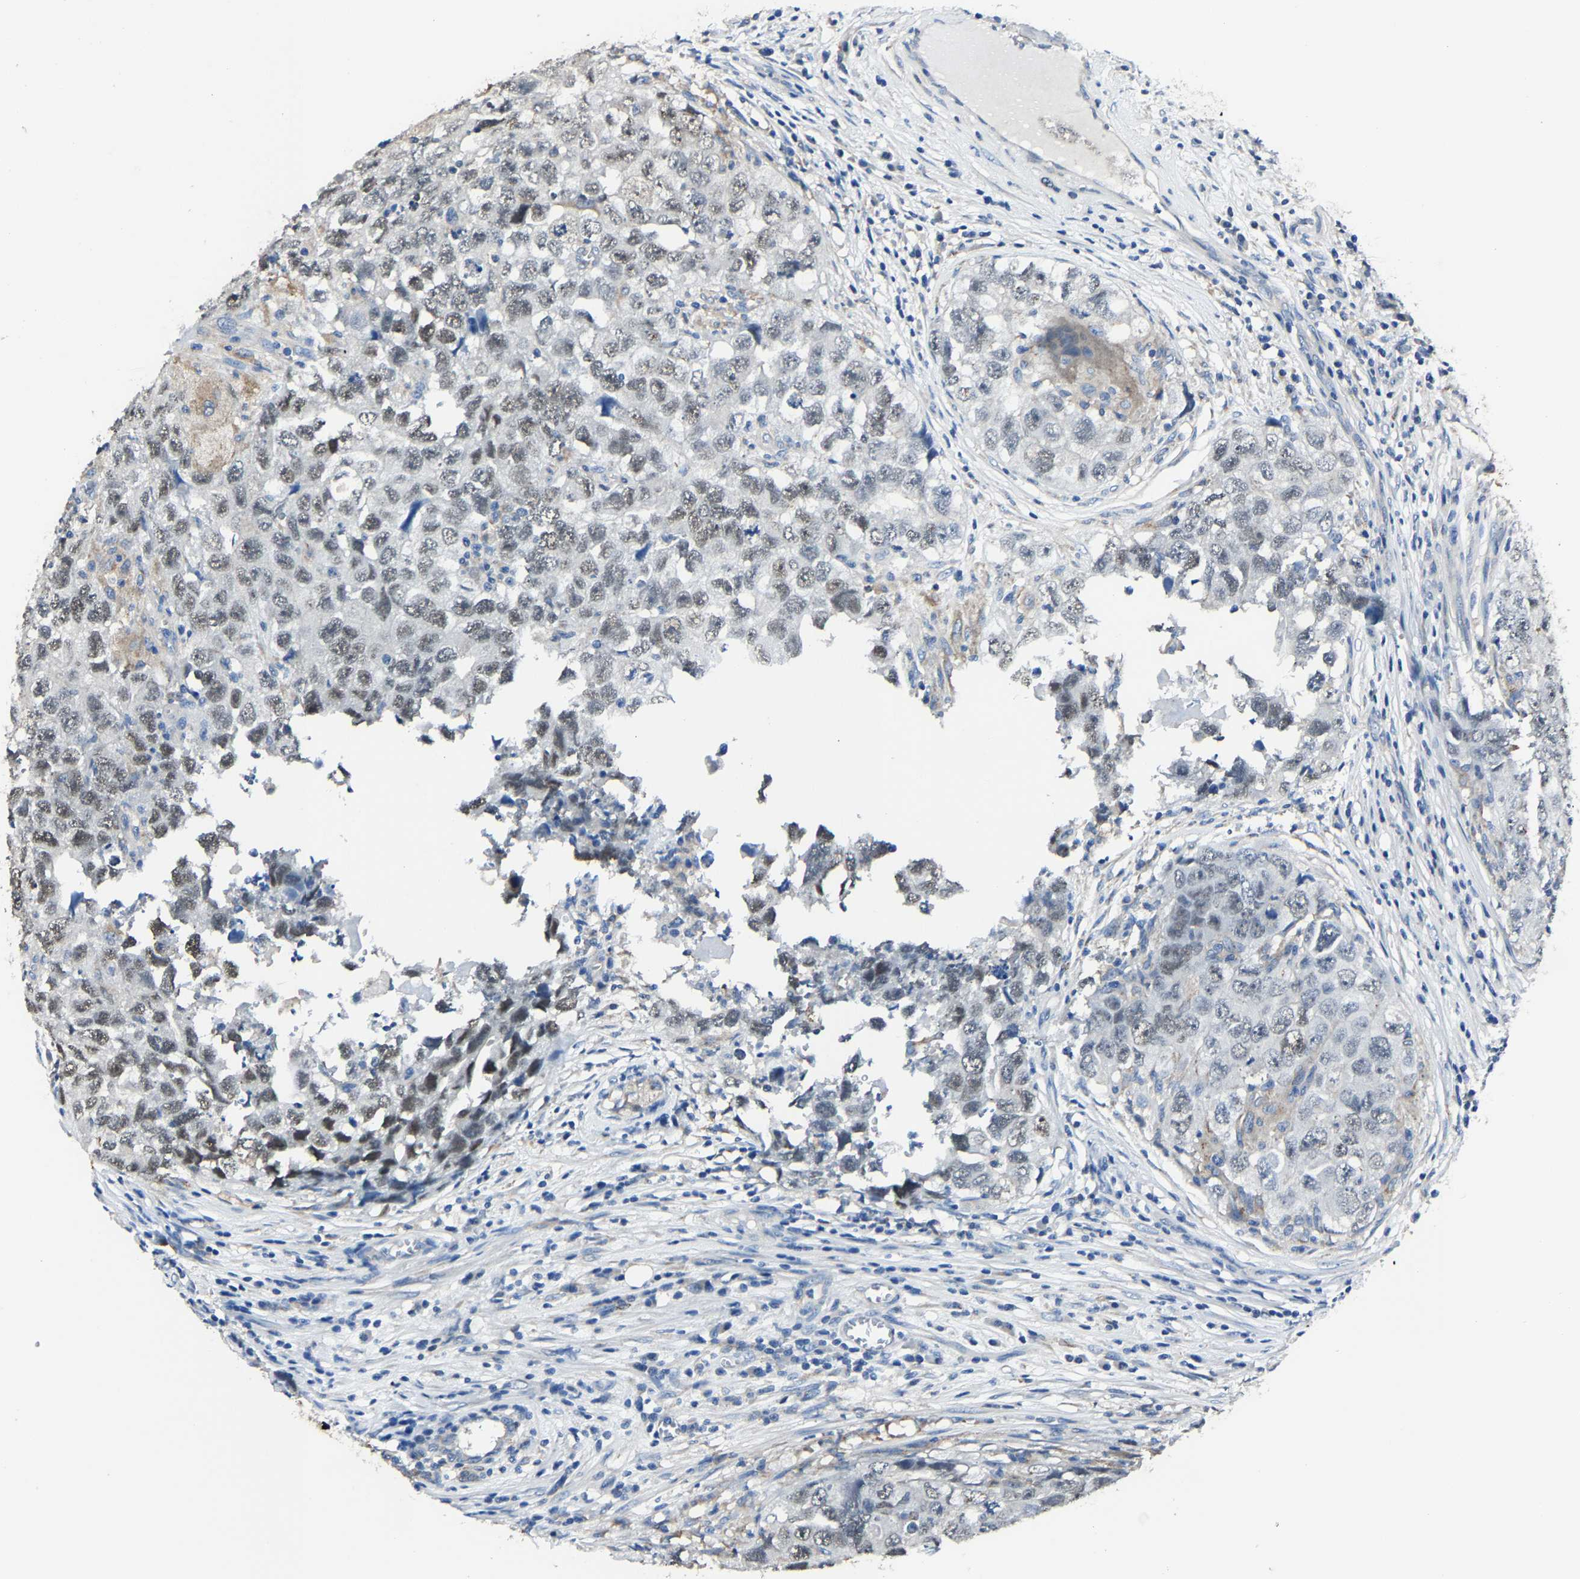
{"staining": {"intensity": "weak", "quantity": ">75%", "location": "nuclear"}, "tissue": "testis cancer", "cell_type": "Tumor cells", "image_type": "cancer", "snomed": [{"axis": "morphology", "description": "Seminoma, NOS"}, {"axis": "morphology", "description": "Carcinoma, Embryonal, NOS"}, {"axis": "topography", "description": "Testis"}], "caption": "There is low levels of weak nuclear expression in tumor cells of testis embryonal carcinoma, as demonstrated by immunohistochemical staining (brown color).", "gene": "STRBP", "patient": {"sex": "male", "age": 43}}